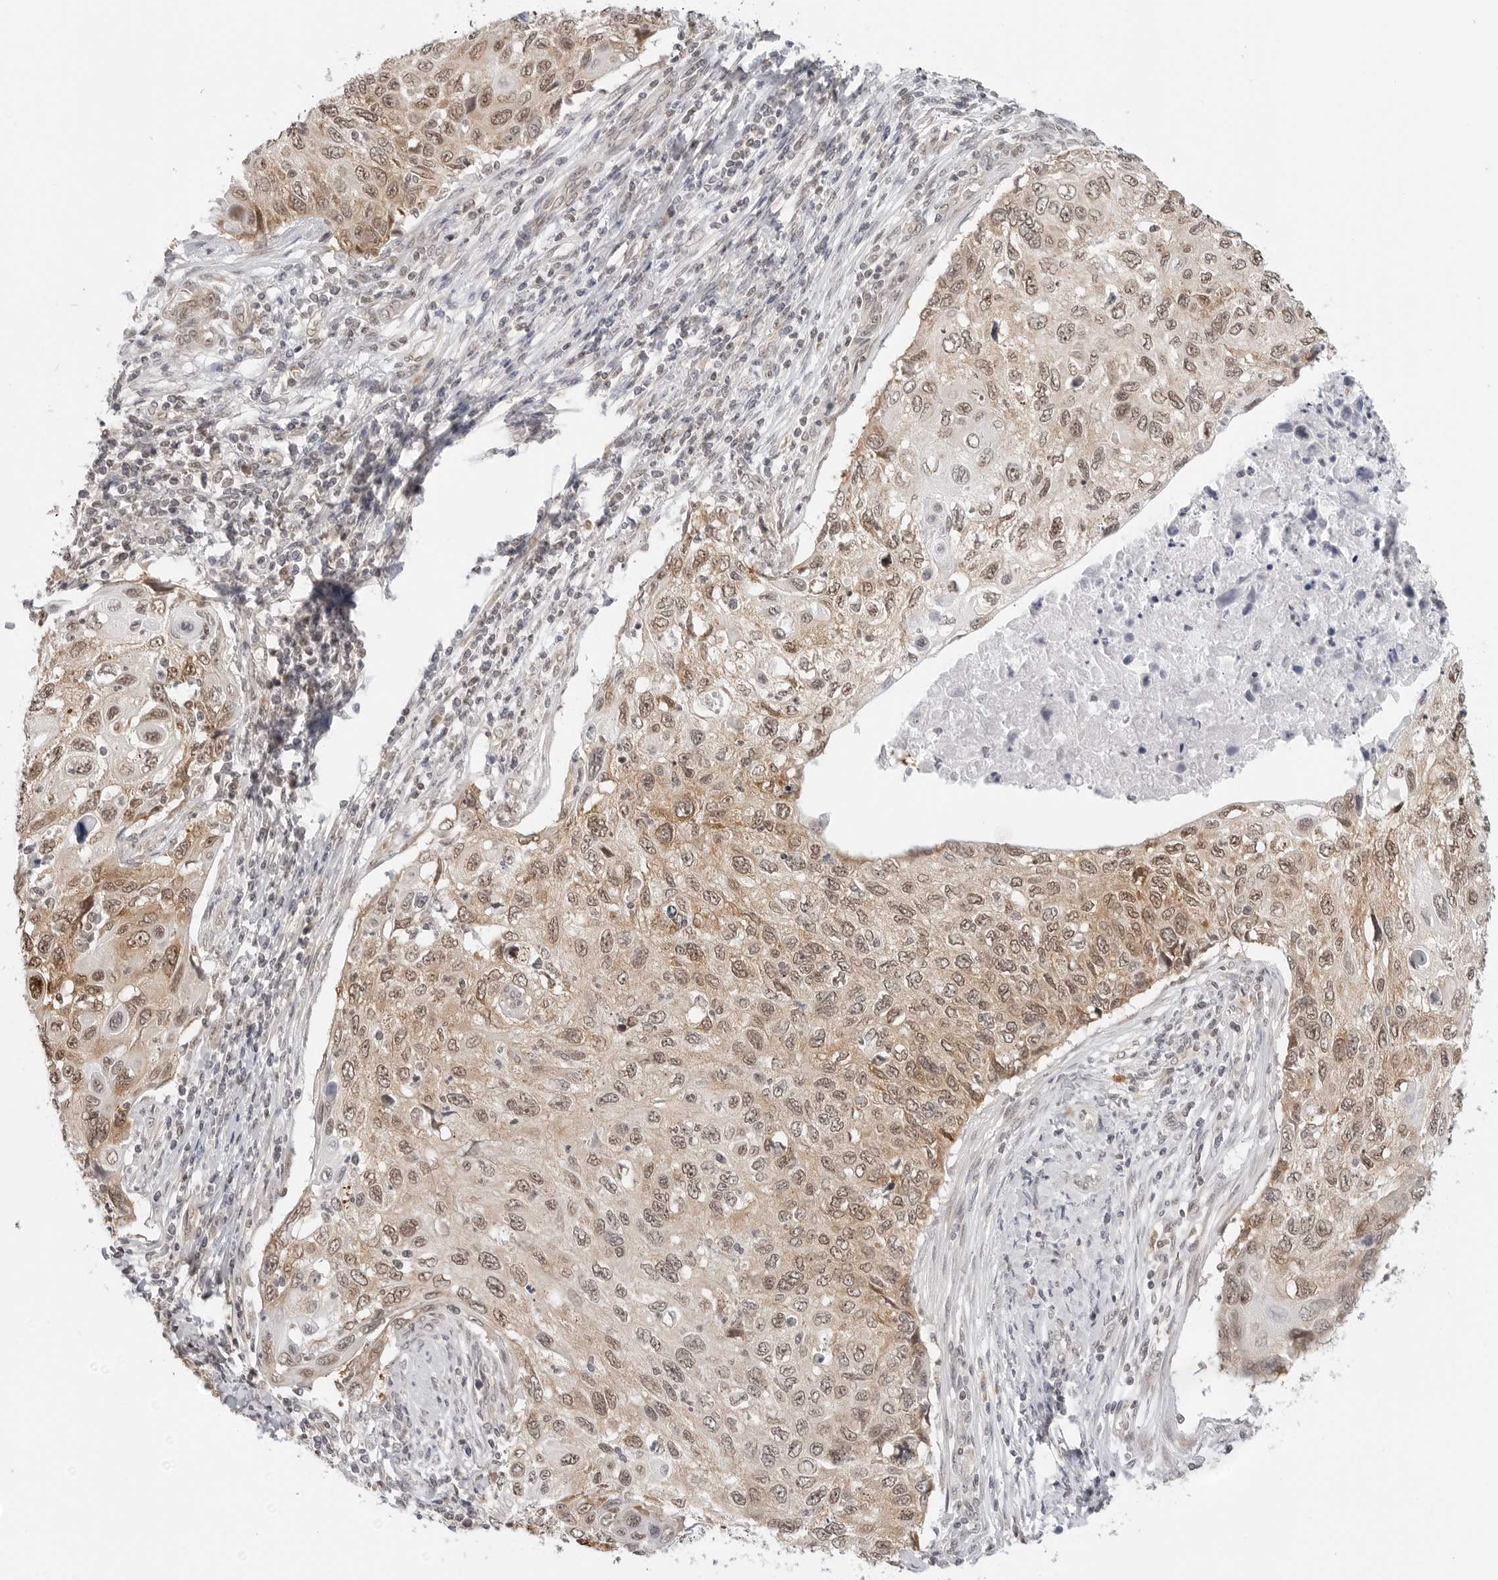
{"staining": {"intensity": "moderate", "quantity": ">75%", "location": "nuclear"}, "tissue": "cervical cancer", "cell_type": "Tumor cells", "image_type": "cancer", "snomed": [{"axis": "morphology", "description": "Squamous cell carcinoma, NOS"}, {"axis": "topography", "description": "Cervix"}], "caption": "Protein expression analysis of cervical cancer (squamous cell carcinoma) shows moderate nuclear staining in about >75% of tumor cells.", "gene": "METAP1", "patient": {"sex": "female", "age": 70}}